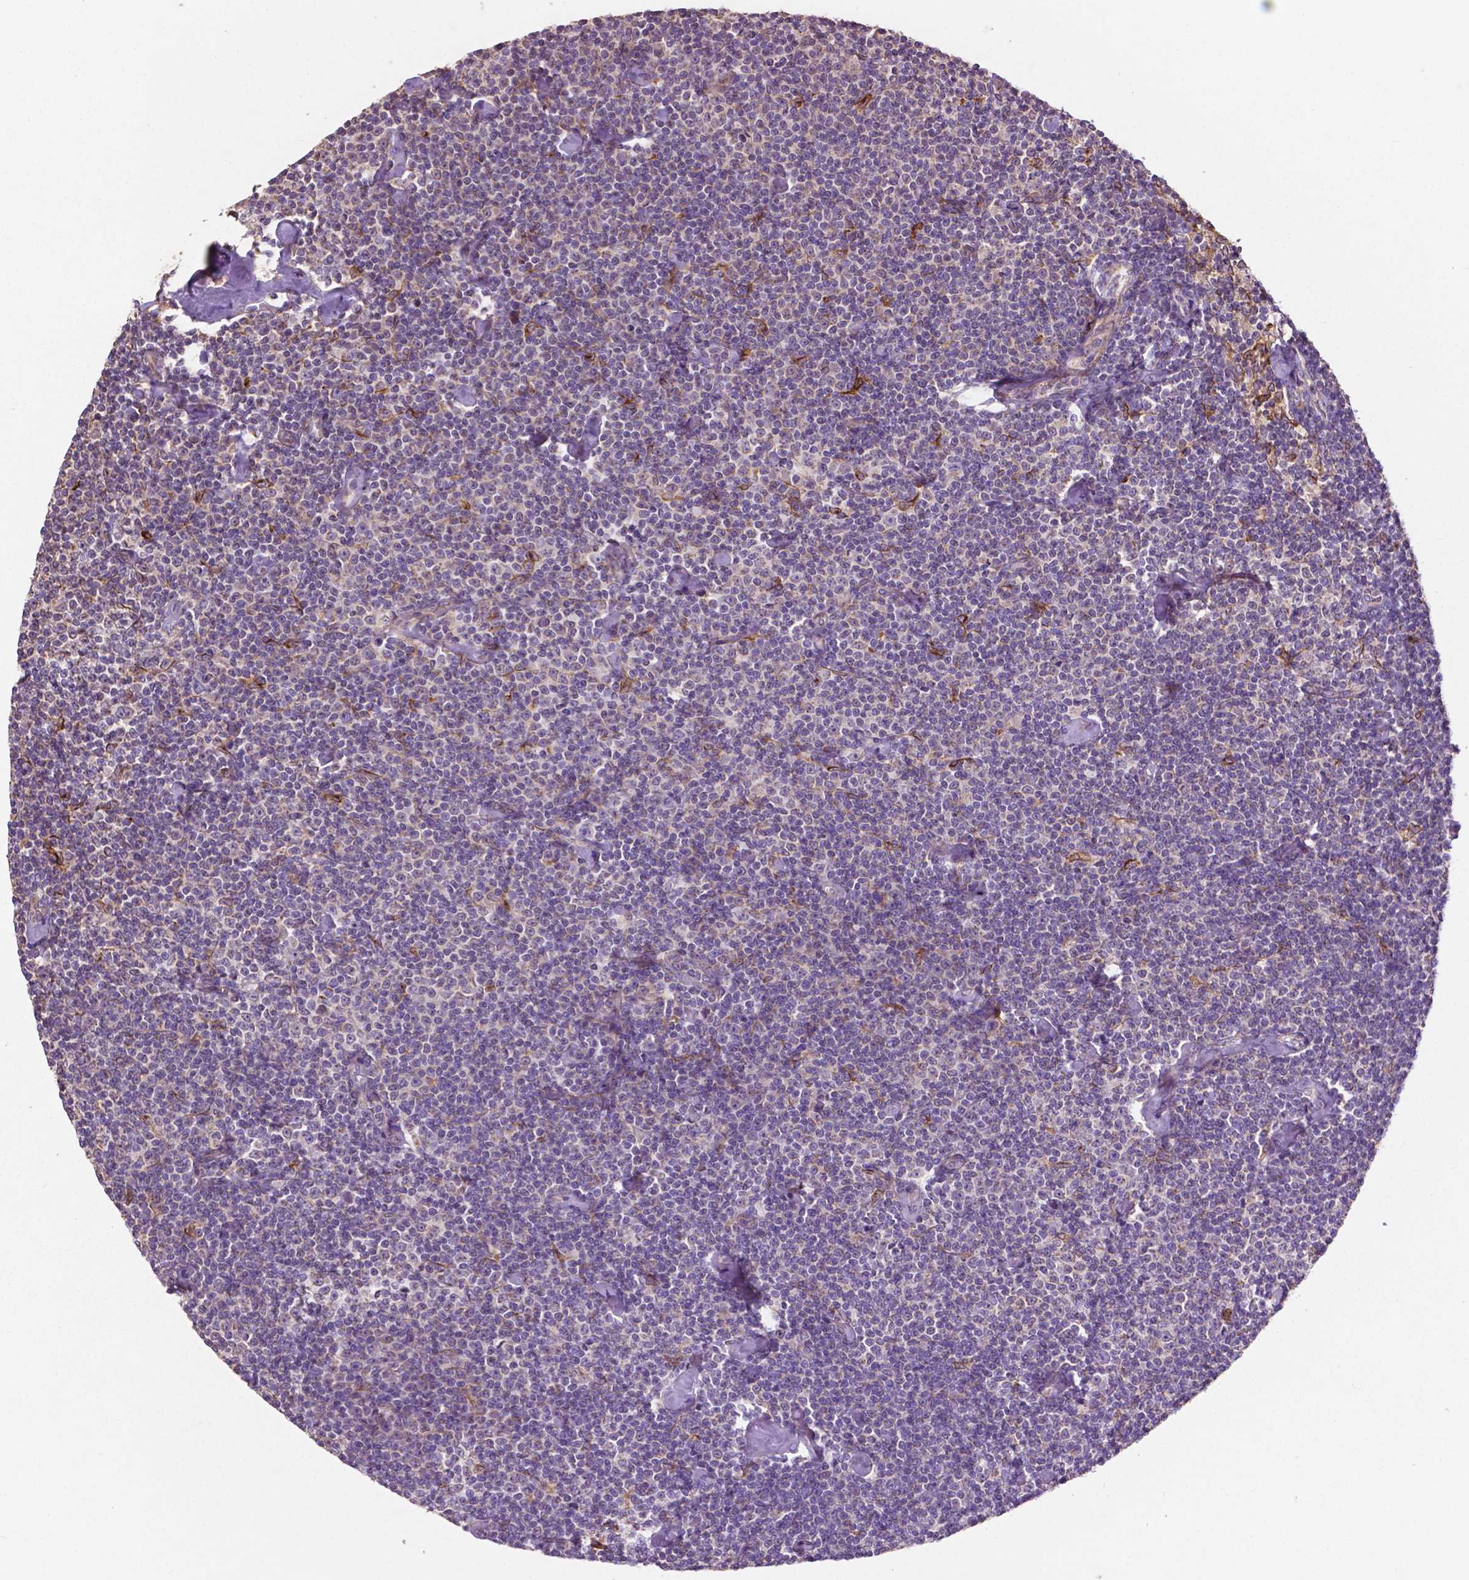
{"staining": {"intensity": "negative", "quantity": "none", "location": "none"}, "tissue": "lymphoma", "cell_type": "Tumor cells", "image_type": "cancer", "snomed": [{"axis": "morphology", "description": "Malignant lymphoma, non-Hodgkin's type, Low grade"}, {"axis": "topography", "description": "Lymph node"}], "caption": "The photomicrograph shows no staining of tumor cells in malignant lymphoma, non-Hodgkin's type (low-grade).", "gene": "MBTPS1", "patient": {"sex": "male", "age": 81}}